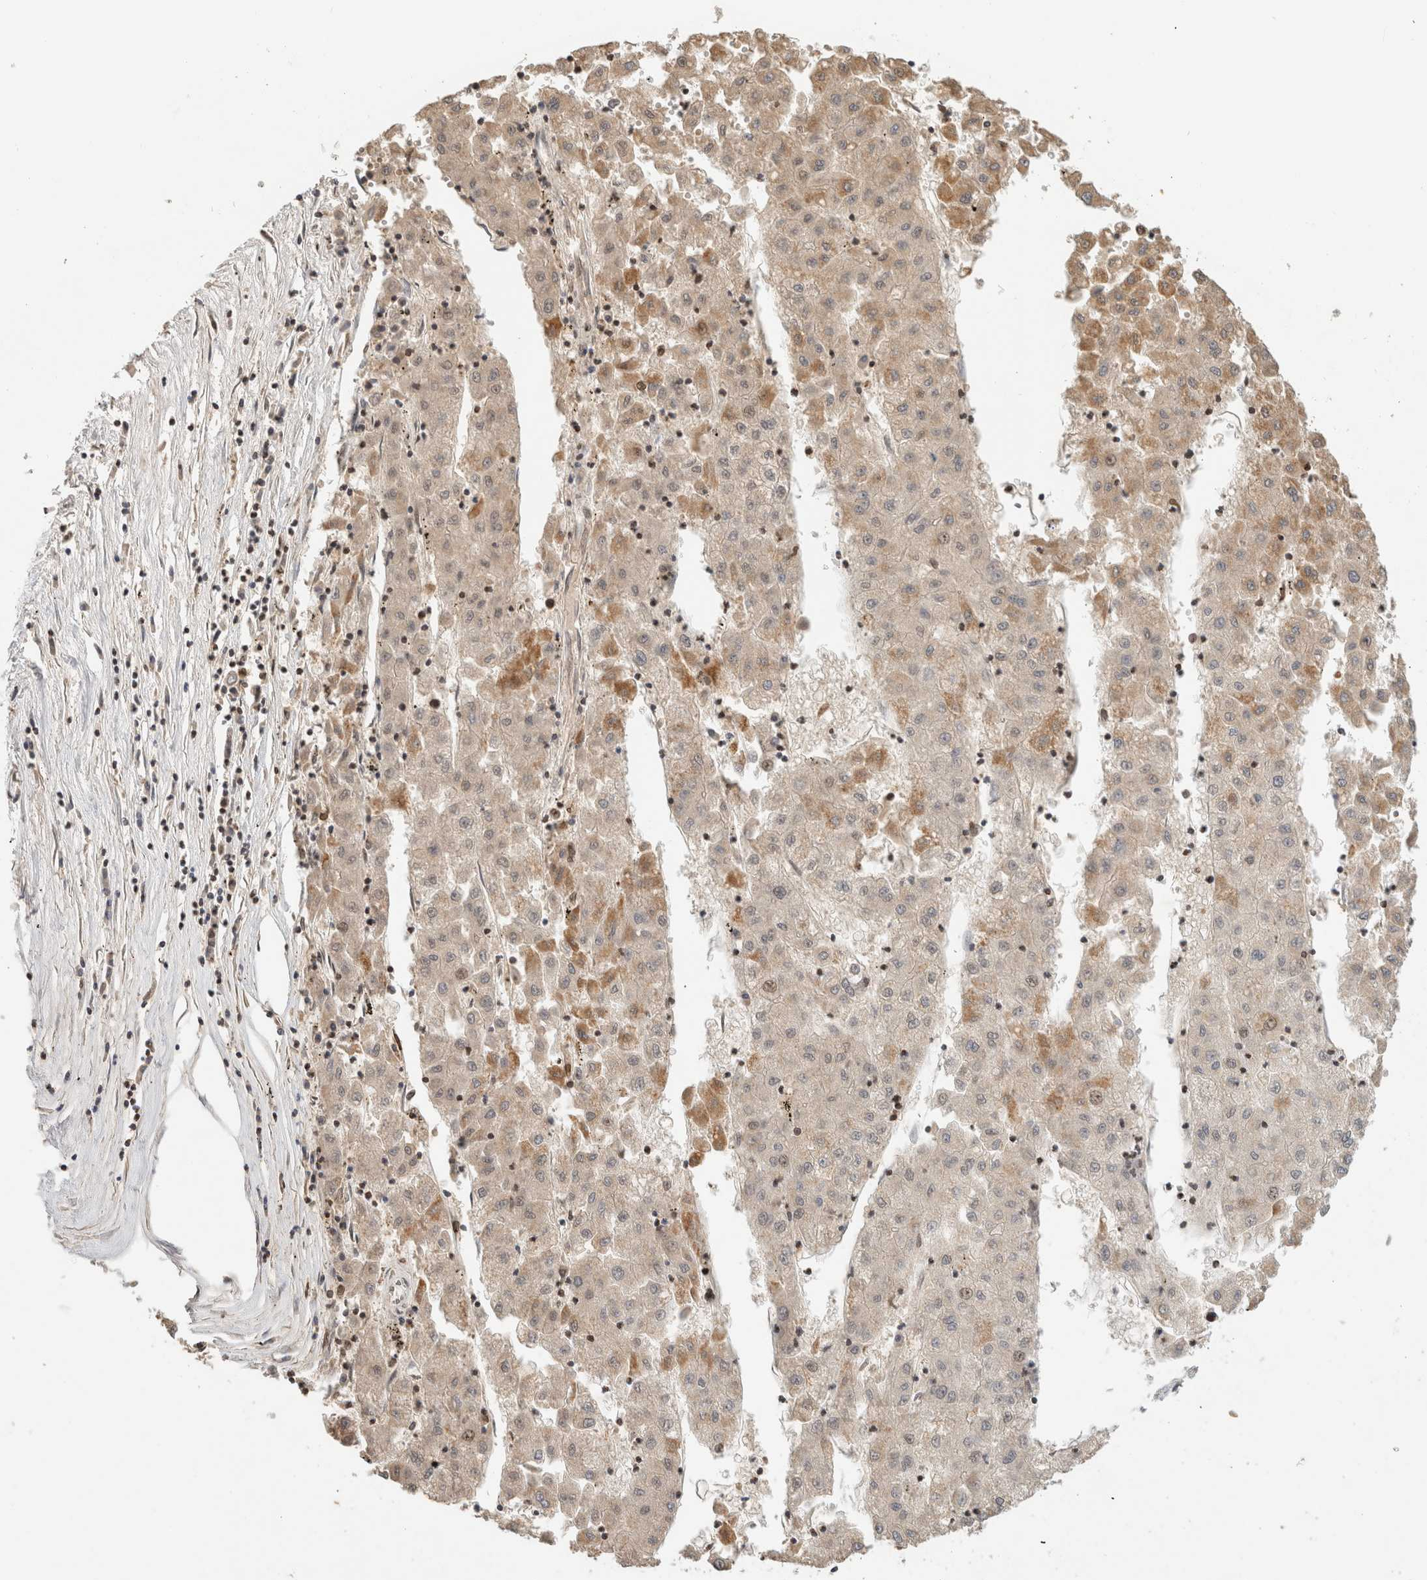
{"staining": {"intensity": "moderate", "quantity": "<25%", "location": "cytoplasmic/membranous"}, "tissue": "liver cancer", "cell_type": "Tumor cells", "image_type": "cancer", "snomed": [{"axis": "morphology", "description": "Carcinoma, Hepatocellular, NOS"}, {"axis": "topography", "description": "Liver"}], "caption": "A photomicrograph of liver cancer (hepatocellular carcinoma) stained for a protein exhibits moderate cytoplasmic/membranous brown staining in tumor cells.", "gene": "CAAP1", "patient": {"sex": "male", "age": 72}}